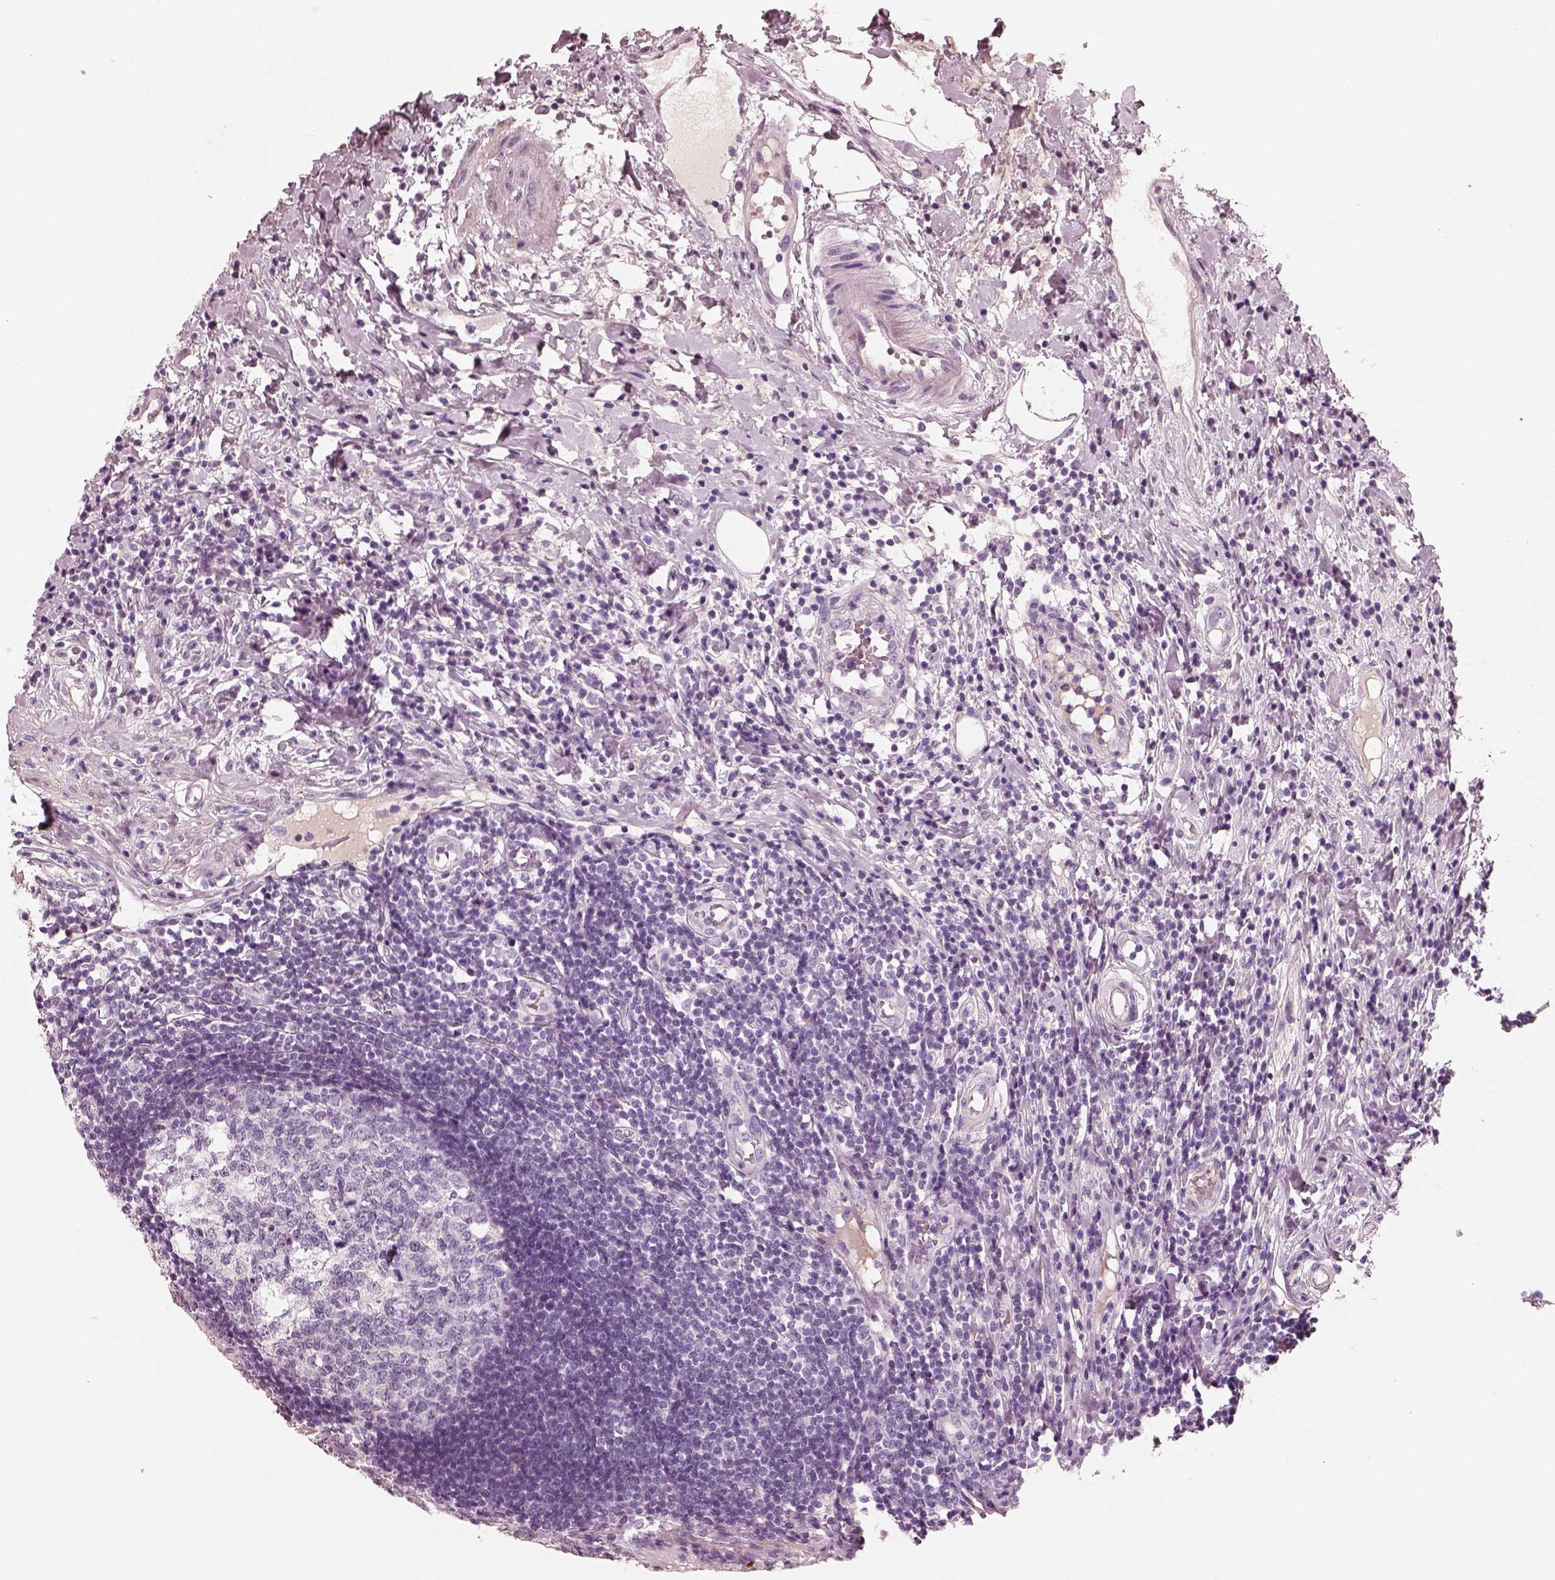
{"staining": {"intensity": "negative", "quantity": "none", "location": "none"}, "tissue": "appendix", "cell_type": "Glandular cells", "image_type": "normal", "snomed": [{"axis": "morphology", "description": "Normal tissue, NOS"}, {"axis": "morphology", "description": "Inflammation, NOS"}, {"axis": "topography", "description": "Appendix"}], "caption": "This is a micrograph of immunohistochemistry staining of normal appendix, which shows no positivity in glandular cells.", "gene": "RS1", "patient": {"sex": "male", "age": 16}}